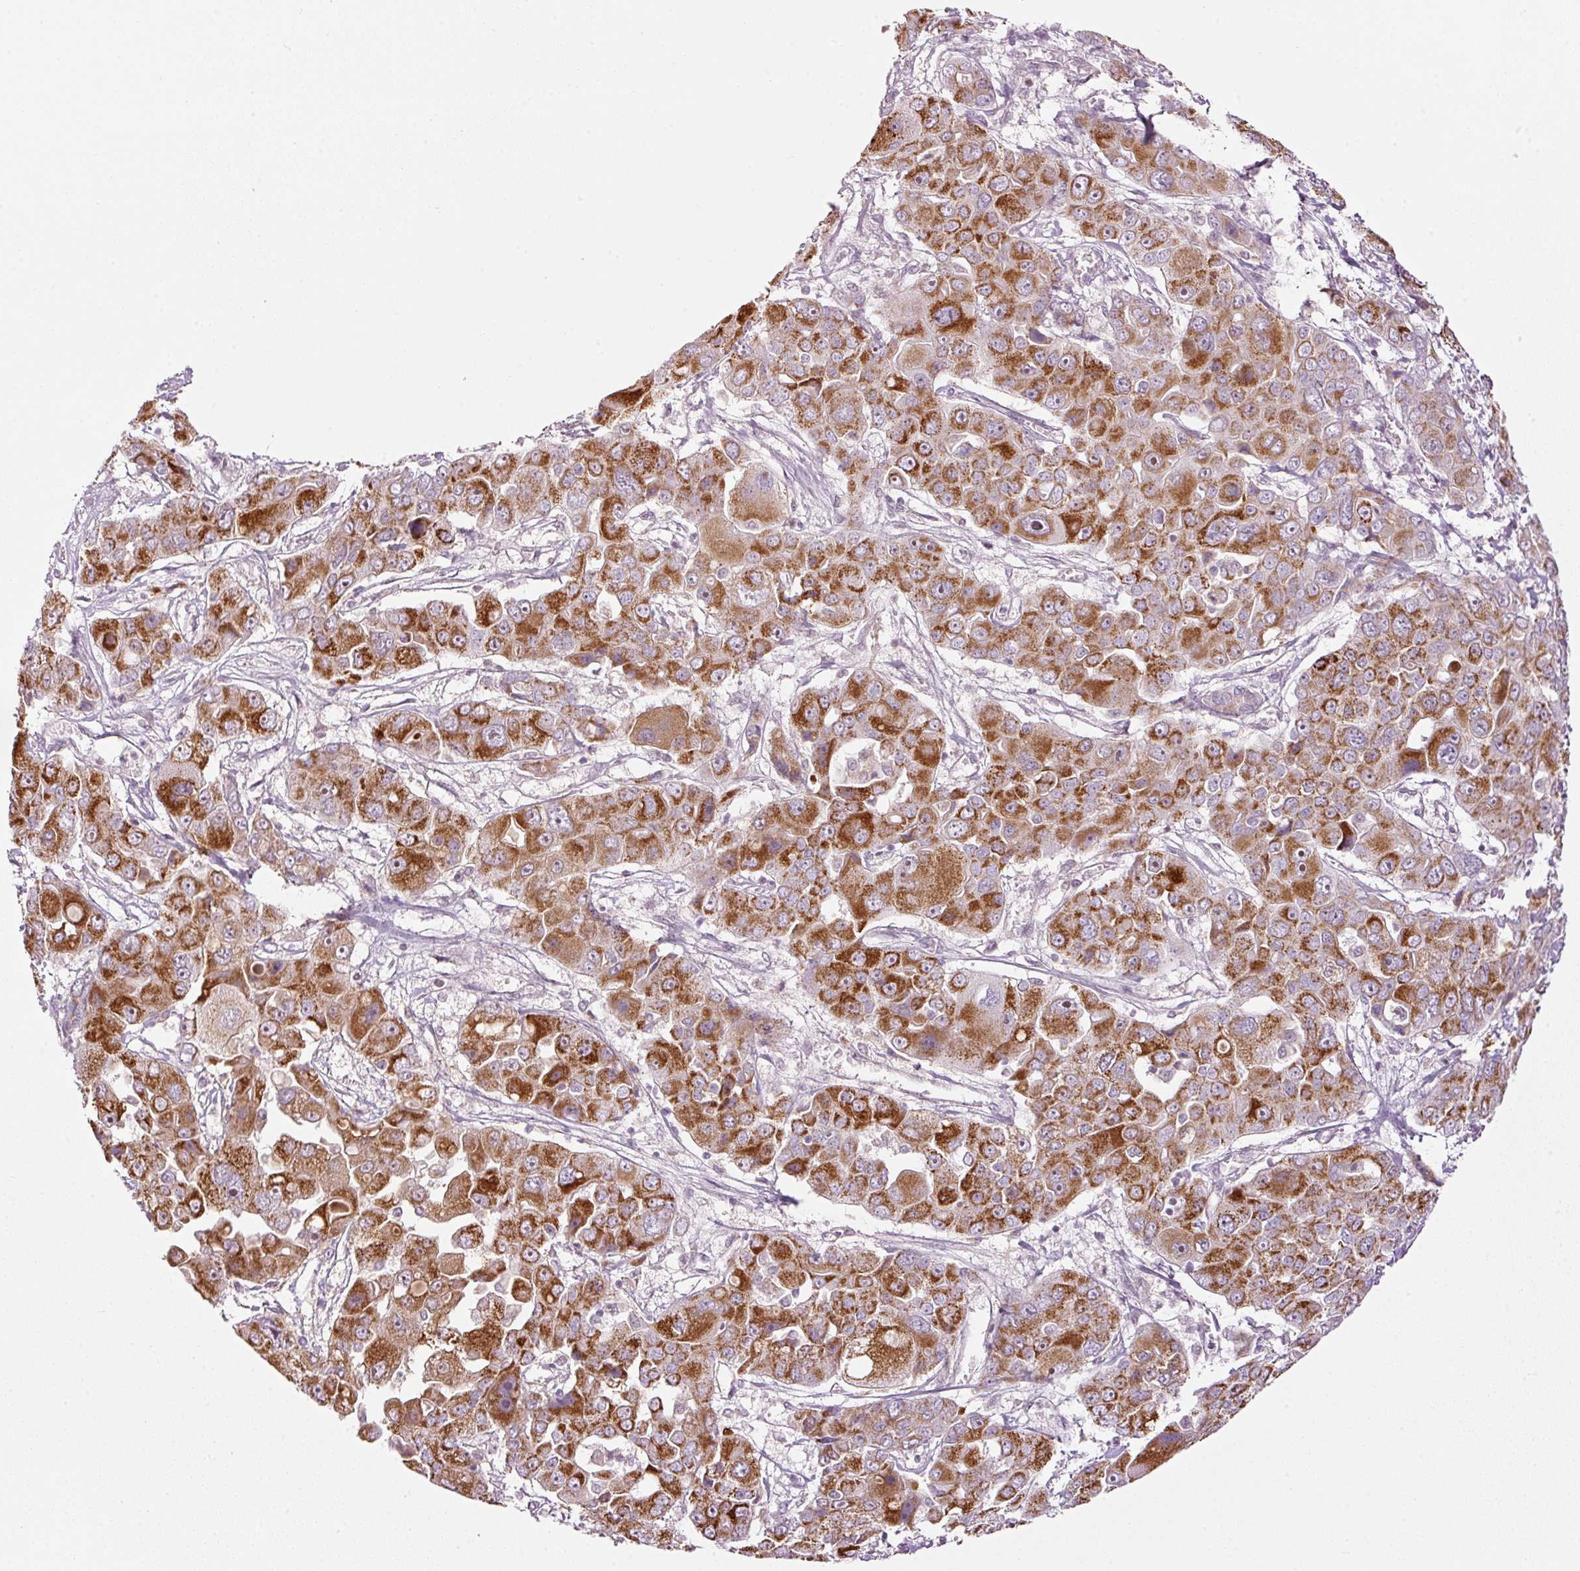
{"staining": {"intensity": "strong", "quantity": ">75%", "location": "cytoplasmic/membranous"}, "tissue": "liver cancer", "cell_type": "Tumor cells", "image_type": "cancer", "snomed": [{"axis": "morphology", "description": "Cholangiocarcinoma"}, {"axis": "topography", "description": "Liver"}], "caption": "This micrograph demonstrates IHC staining of human liver cancer, with high strong cytoplasmic/membranous staining in approximately >75% of tumor cells.", "gene": "CDC20B", "patient": {"sex": "male", "age": 67}}